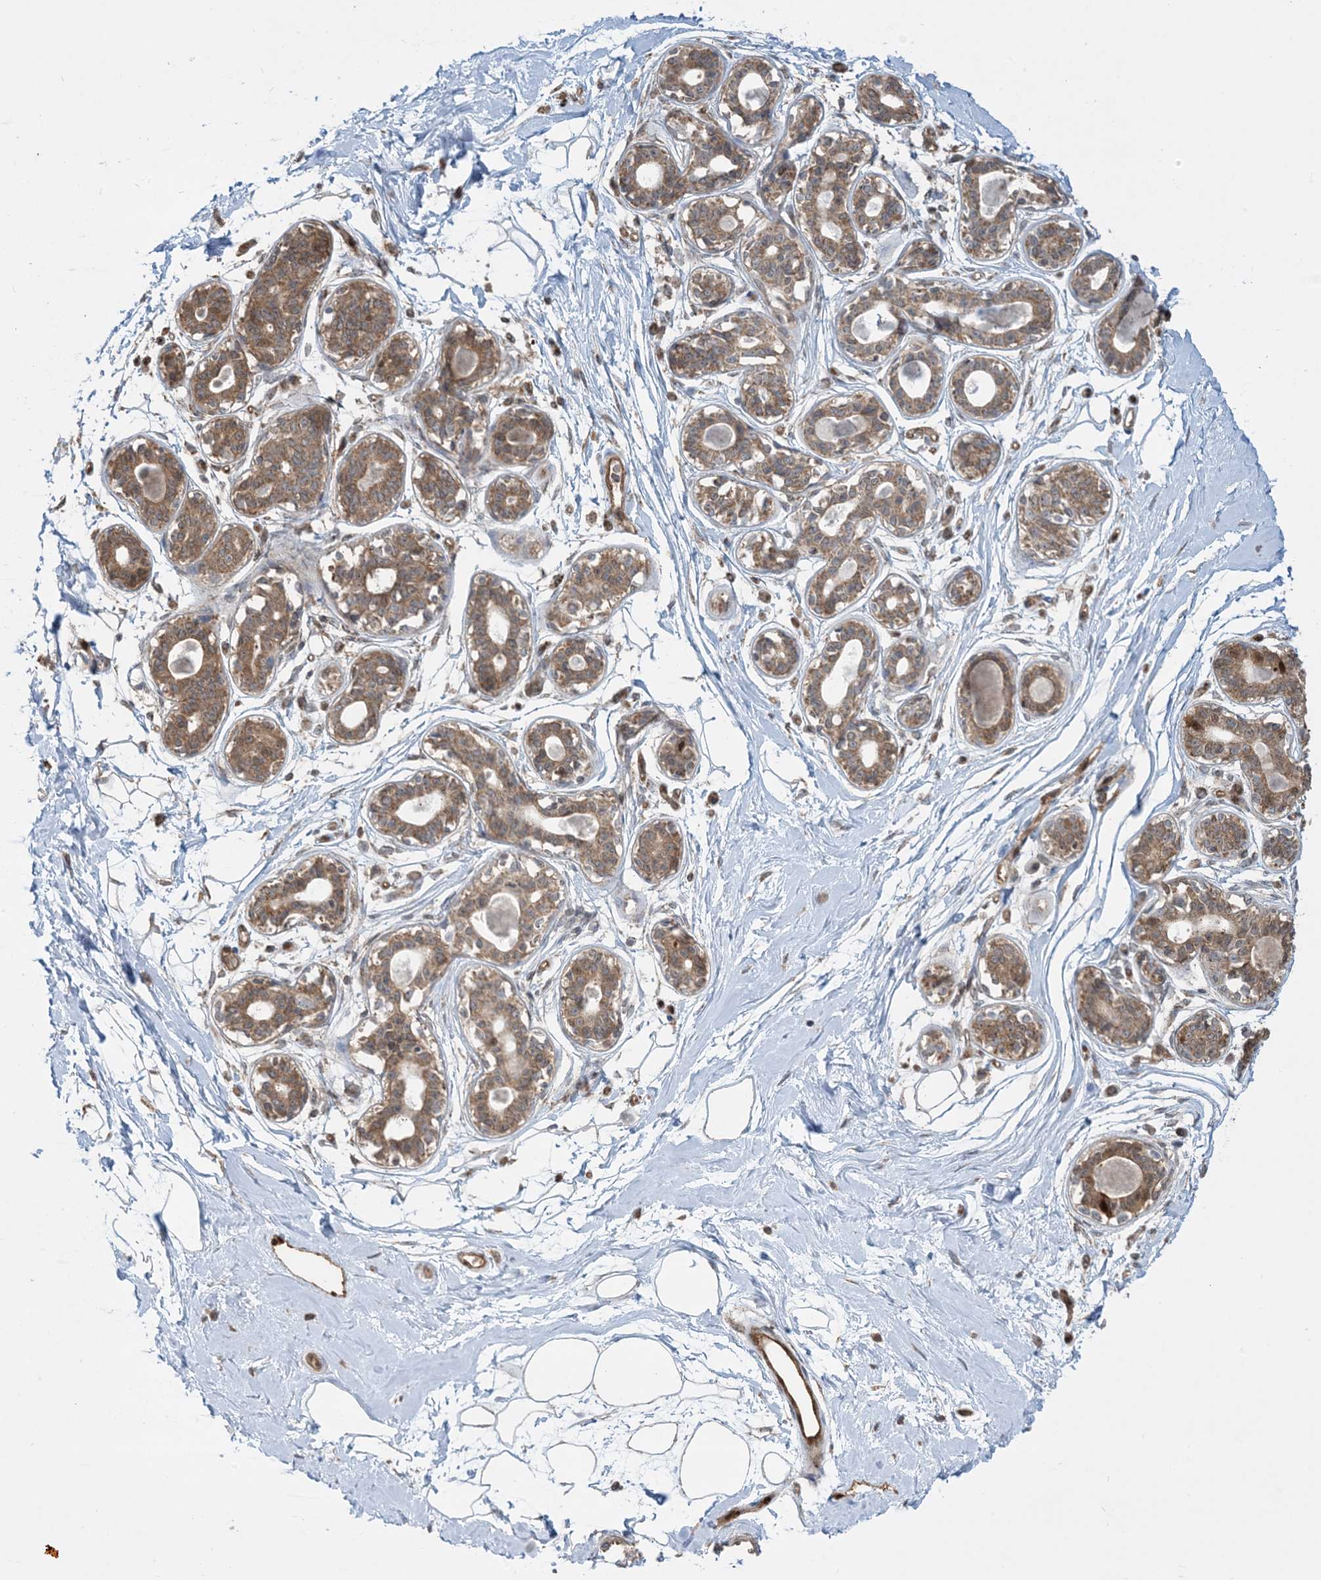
{"staining": {"intensity": "negative", "quantity": "none", "location": "none"}, "tissue": "breast", "cell_type": "Adipocytes", "image_type": "normal", "snomed": [{"axis": "morphology", "description": "Normal tissue, NOS"}, {"axis": "topography", "description": "Breast"}], "caption": "High magnification brightfield microscopy of benign breast stained with DAB (3,3'-diaminobenzidine) (brown) and counterstained with hematoxylin (blue): adipocytes show no significant staining. (Stains: DAB (3,3'-diaminobenzidine) immunohistochemistry with hematoxylin counter stain, Microscopy: brightfield microscopy at high magnification).", "gene": "PPM1F", "patient": {"sex": "female", "age": 45}}